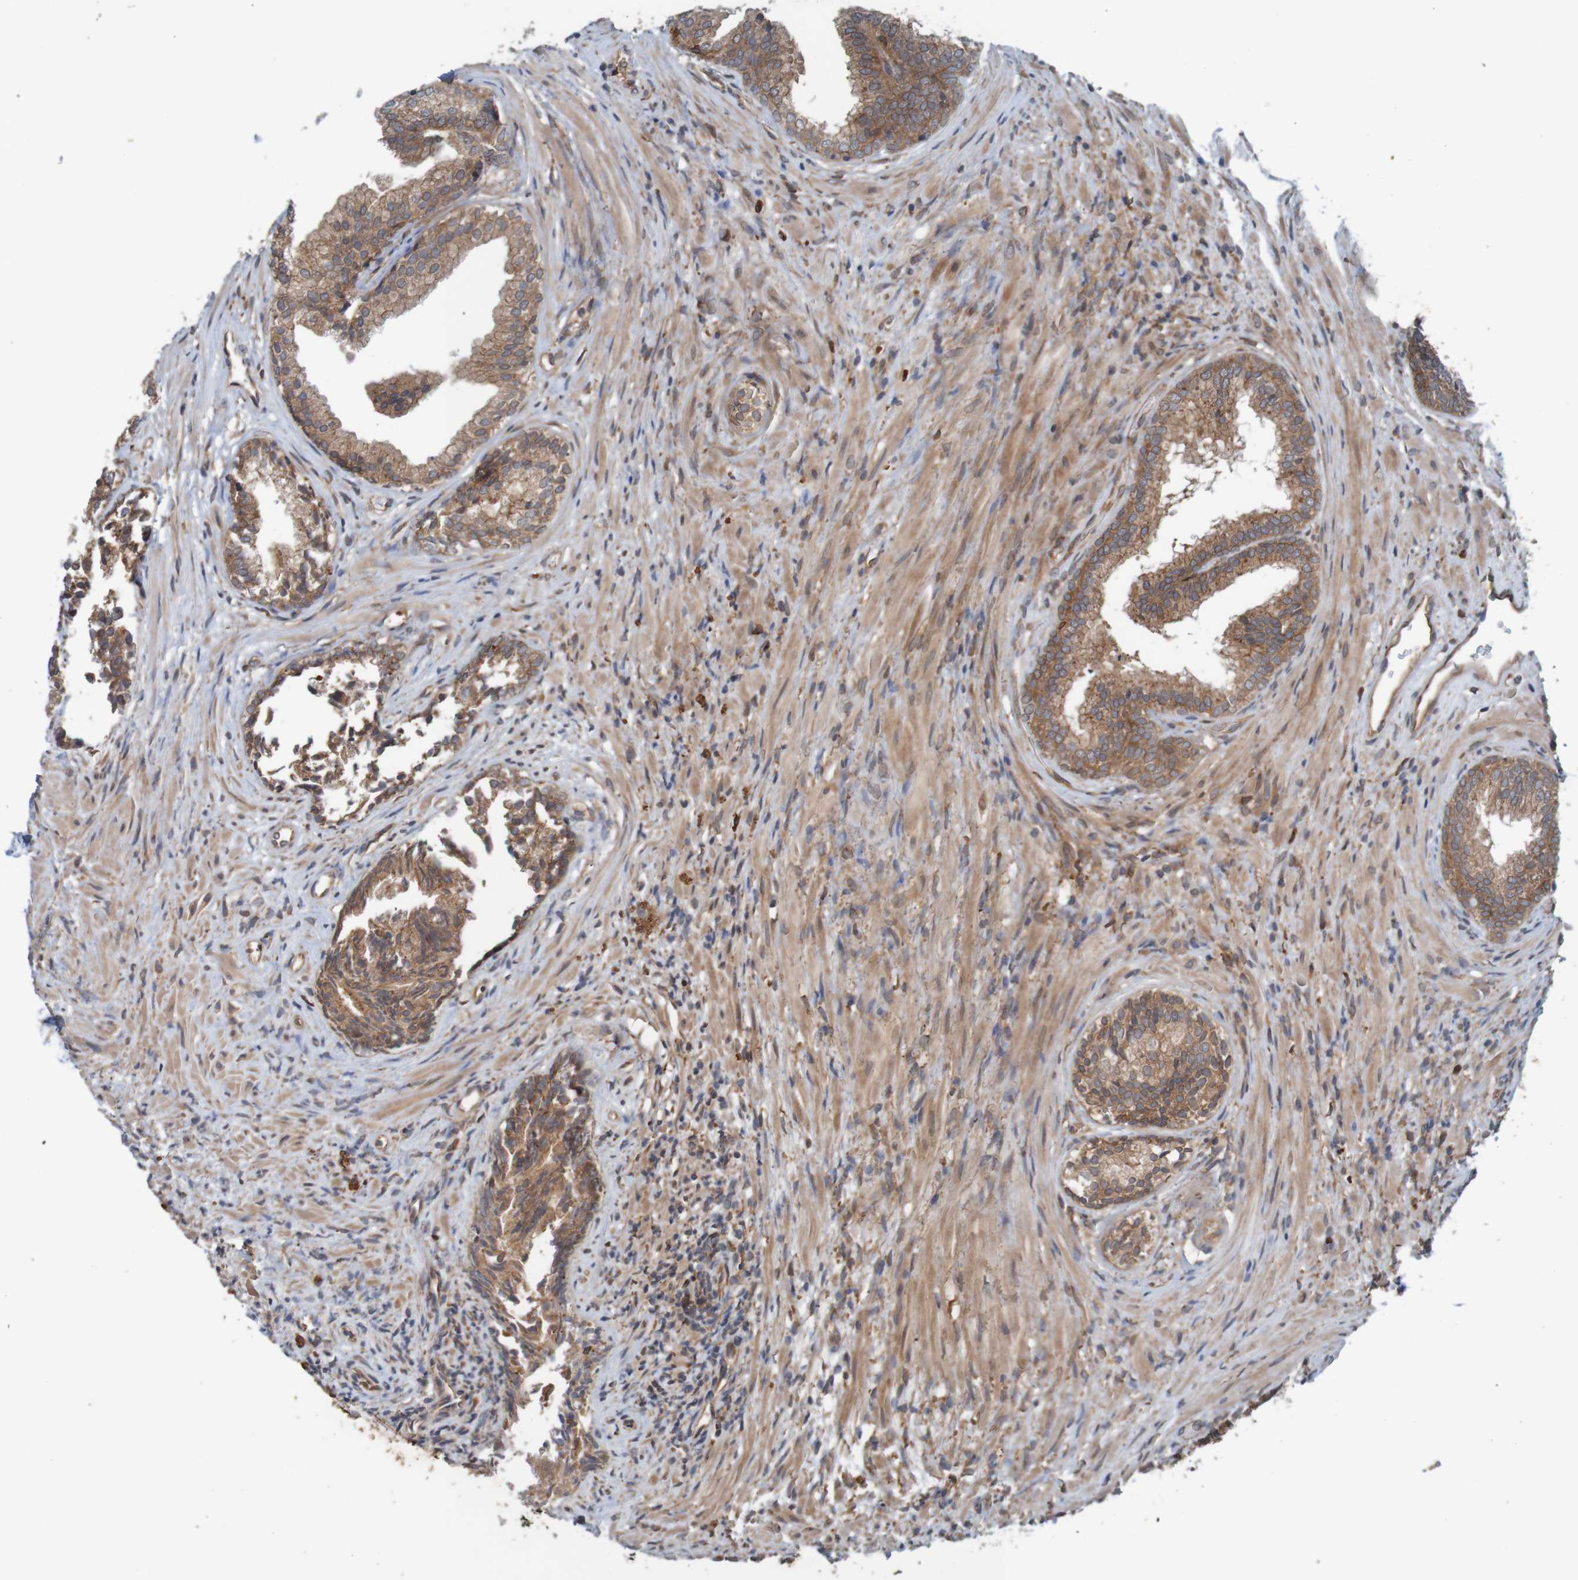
{"staining": {"intensity": "moderate", "quantity": ">75%", "location": "cytoplasmic/membranous"}, "tissue": "prostate", "cell_type": "Glandular cells", "image_type": "normal", "snomed": [{"axis": "morphology", "description": "Normal tissue, NOS"}, {"axis": "topography", "description": "Prostate"}], "caption": "Normal prostate displays moderate cytoplasmic/membranous staining in approximately >75% of glandular cells The protein of interest is shown in brown color, while the nuclei are stained blue..", "gene": "ARHGEF11", "patient": {"sex": "male", "age": 76}}